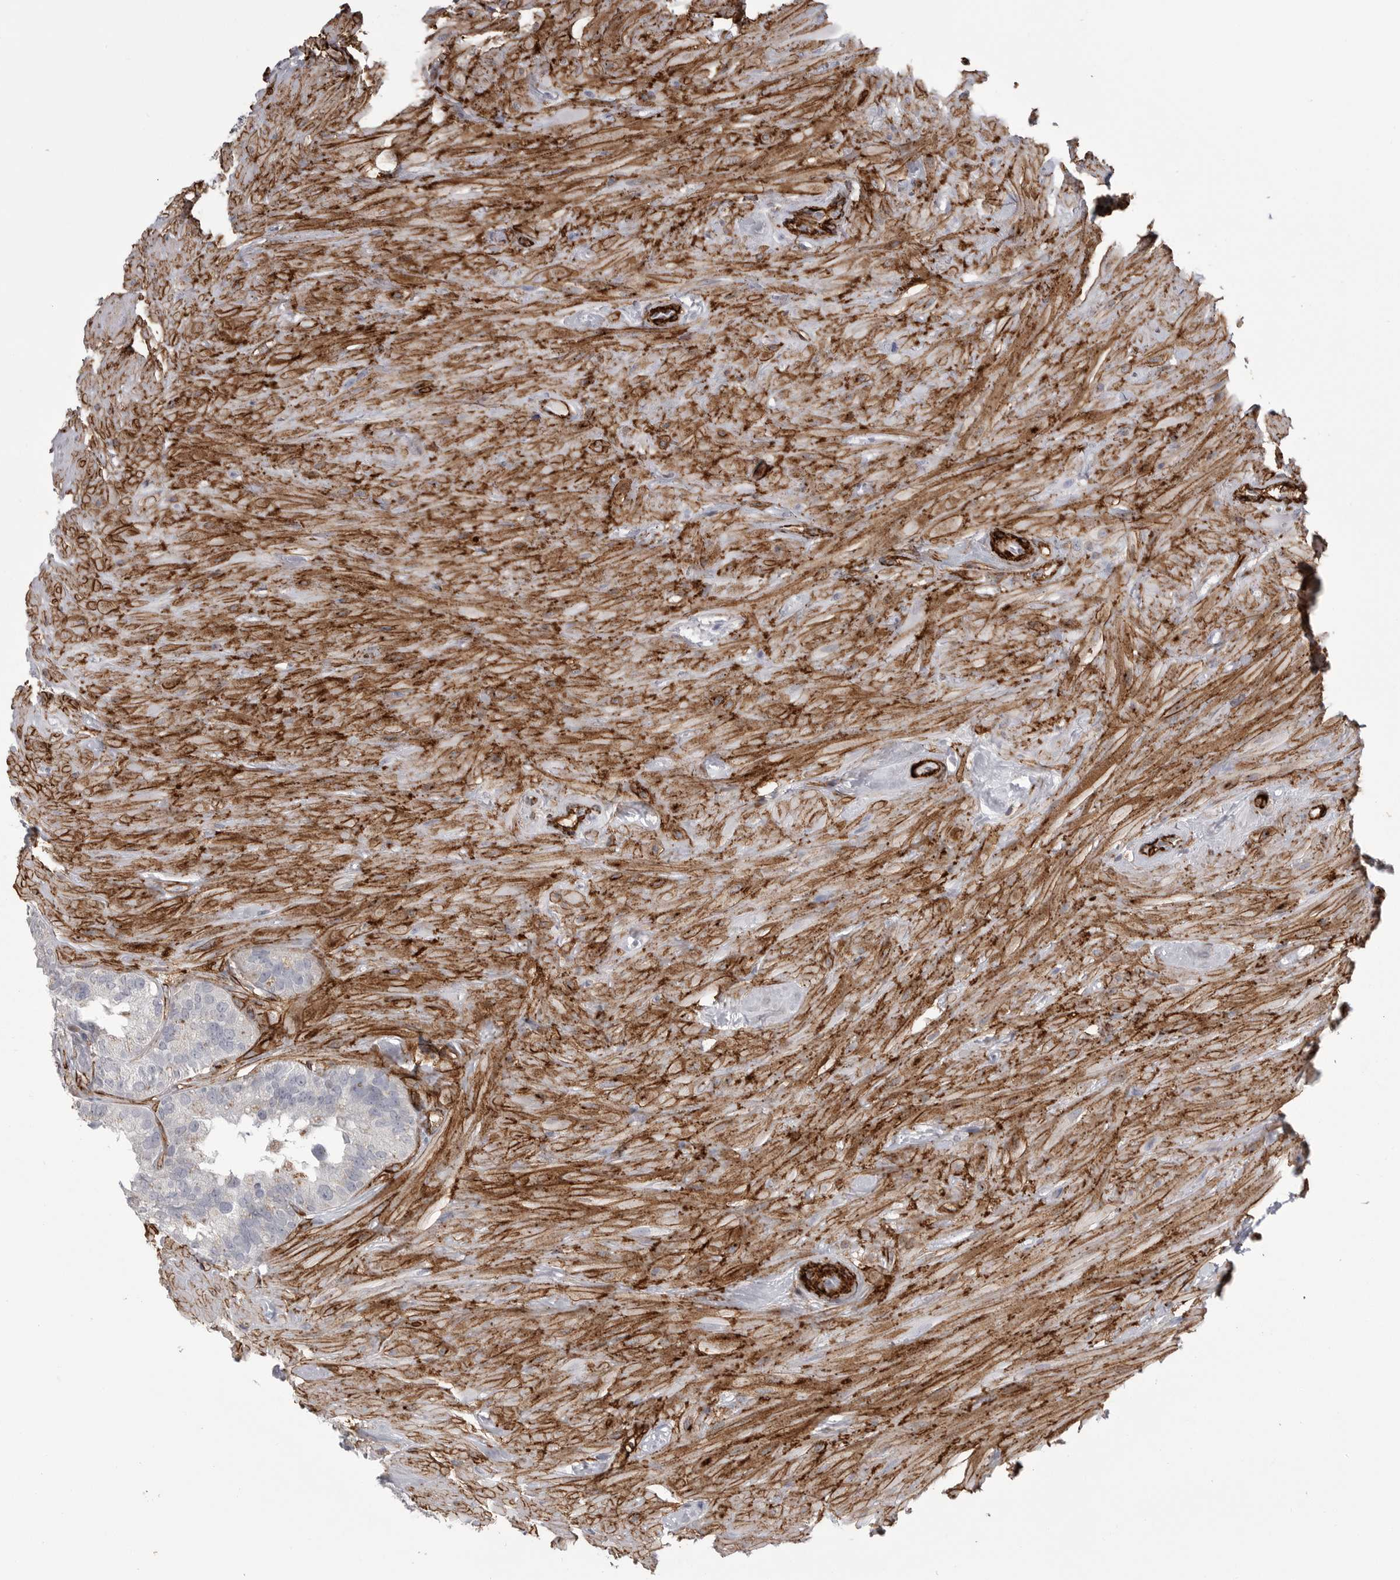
{"staining": {"intensity": "negative", "quantity": "none", "location": "none"}, "tissue": "seminal vesicle", "cell_type": "Glandular cells", "image_type": "normal", "snomed": [{"axis": "morphology", "description": "Normal tissue, NOS"}, {"axis": "topography", "description": "Seminal veicle"}], "caption": "This is an immunohistochemistry image of normal seminal vesicle. There is no staining in glandular cells.", "gene": "AOC3", "patient": {"sex": "male", "age": 80}}